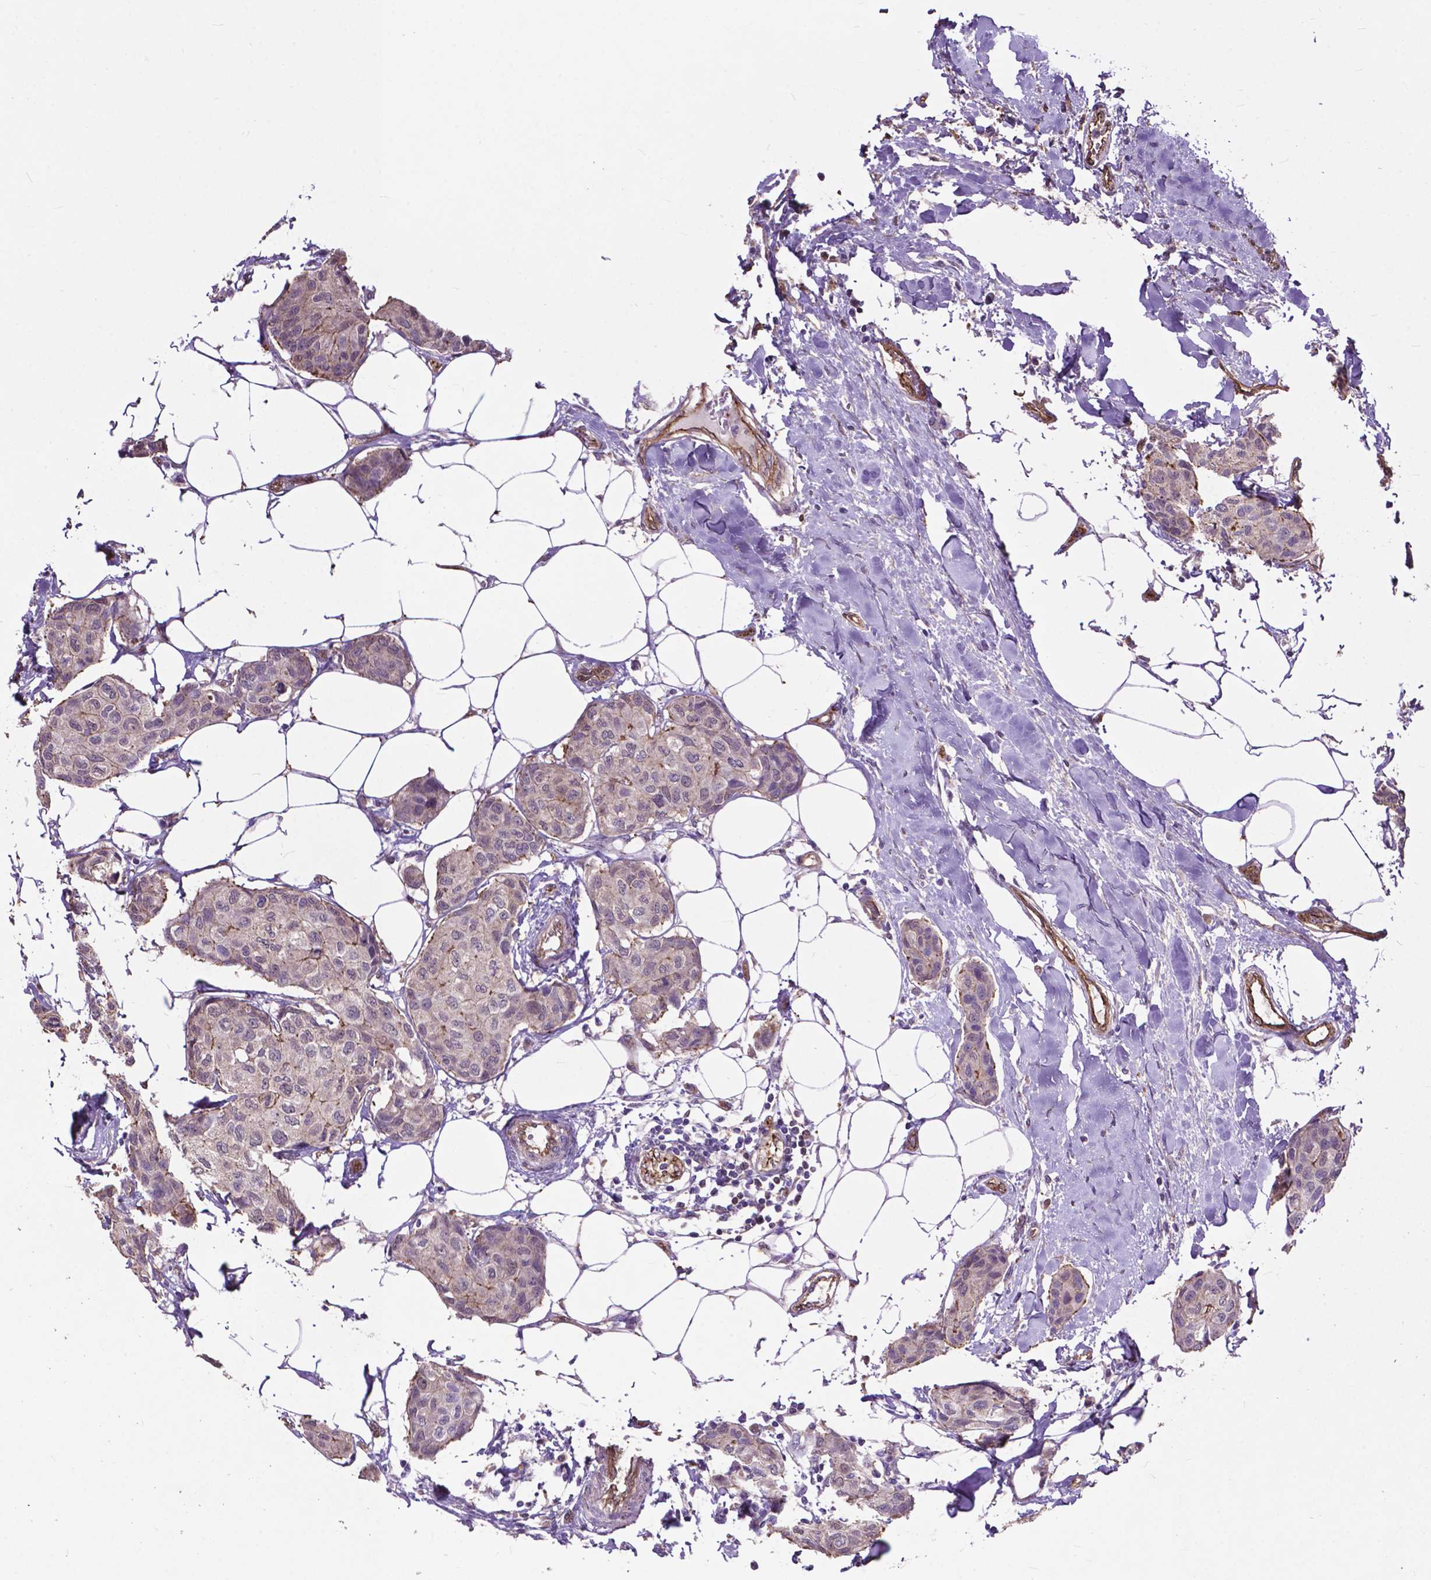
{"staining": {"intensity": "weak", "quantity": "<25%", "location": "cytoplasmic/membranous"}, "tissue": "breast cancer", "cell_type": "Tumor cells", "image_type": "cancer", "snomed": [{"axis": "morphology", "description": "Duct carcinoma"}, {"axis": "topography", "description": "Breast"}], "caption": "Tumor cells show no significant protein positivity in breast infiltrating ductal carcinoma.", "gene": "PDLIM1", "patient": {"sex": "female", "age": 80}}